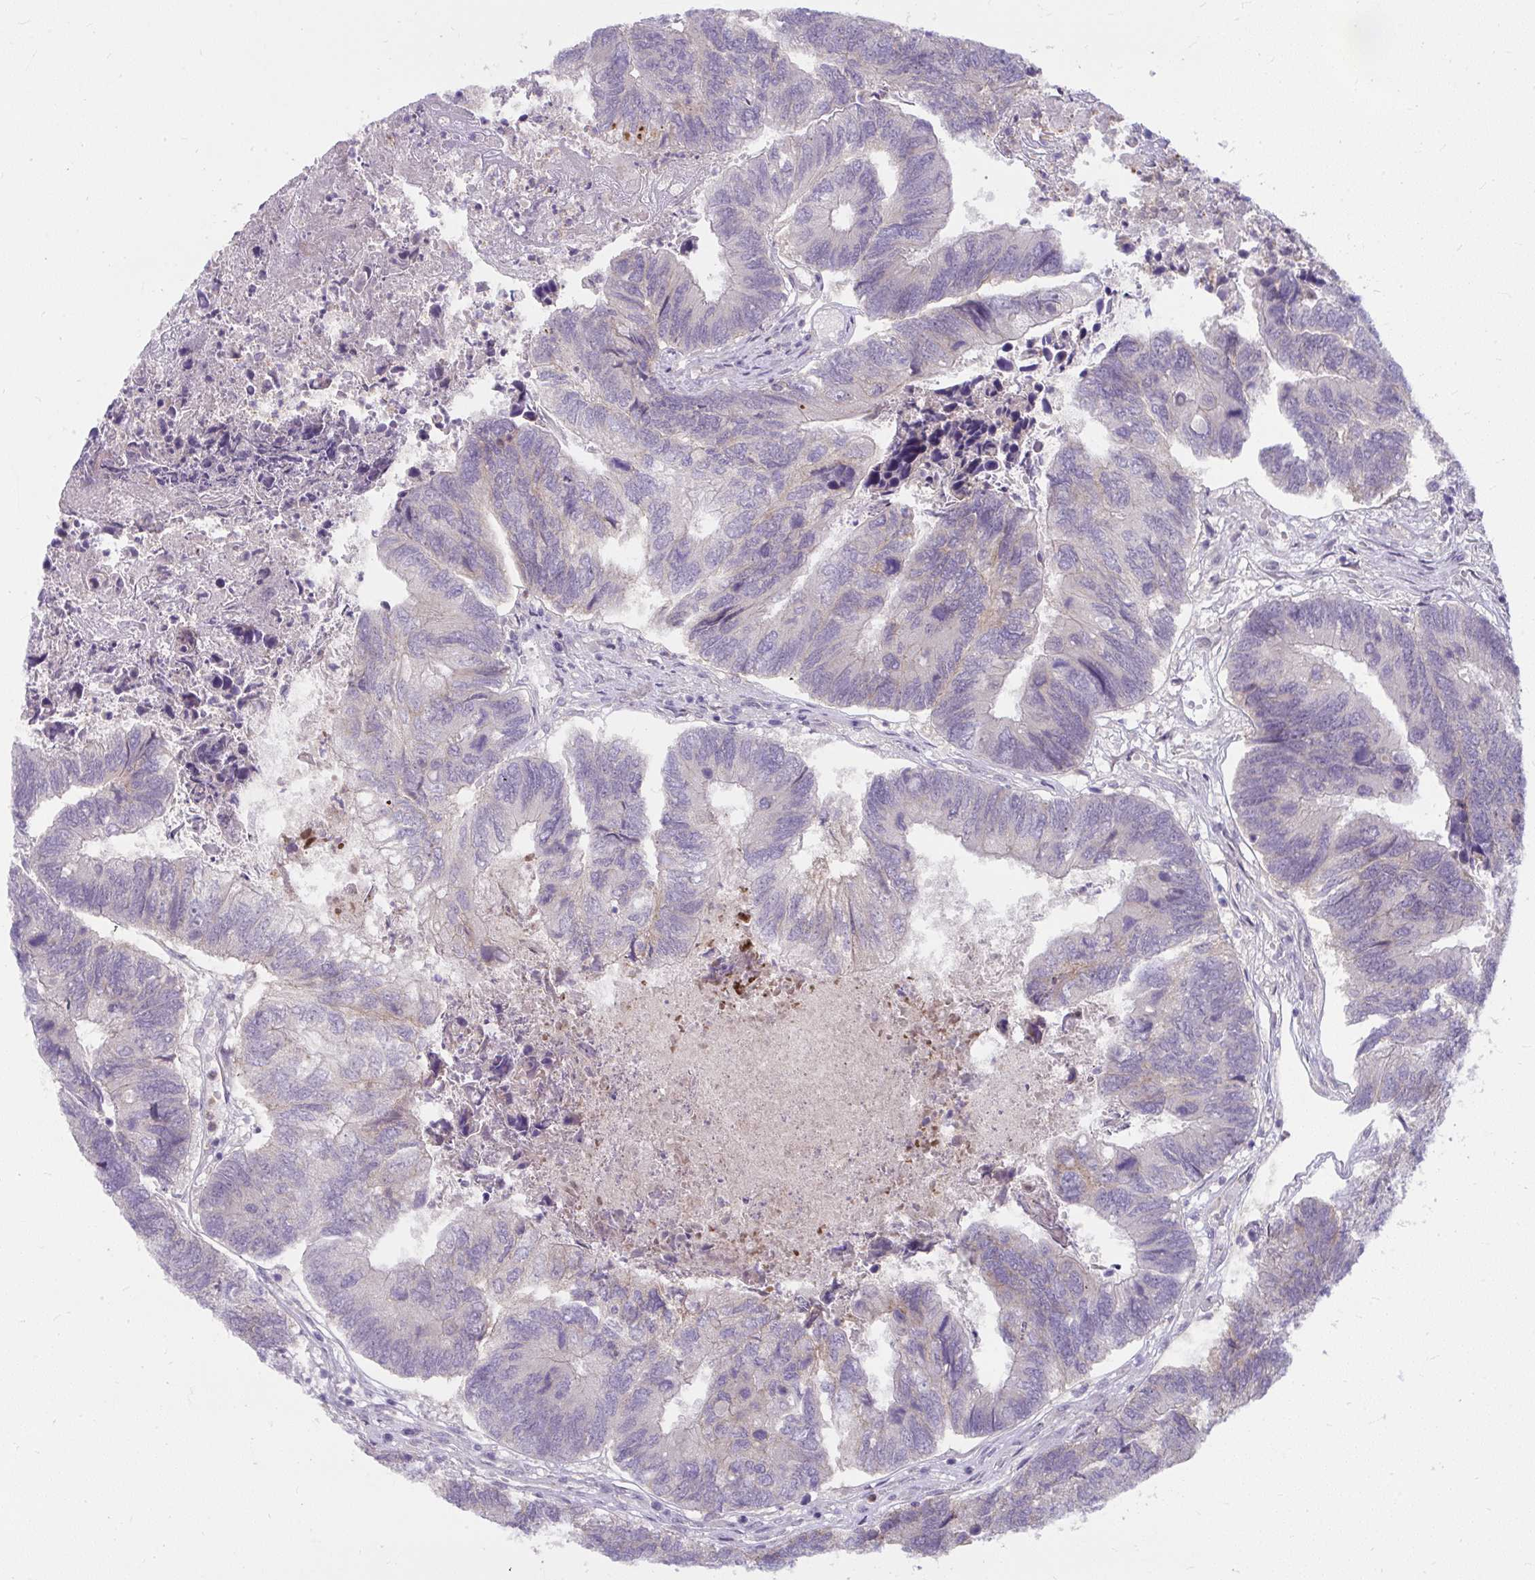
{"staining": {"intensity": "negative", "quantity": "none", "location": "none"}, "tissue": "colorectal cancer", "cell_type": "Tumor cells", "image_type": "cancer", "snomed": [{"axis": "morphology", "description": "Adenocarcinoma, NOS"}, {"axis": "topography", "description": "Colon"}], "caption": "Immunohistochemistry of colorectal cancer exhibits no staining in tumor cells. (DAB IHC with hematoxylin counter stain).", "gene": "MUS81", "patient": {"sex": "female", "age": 67}}